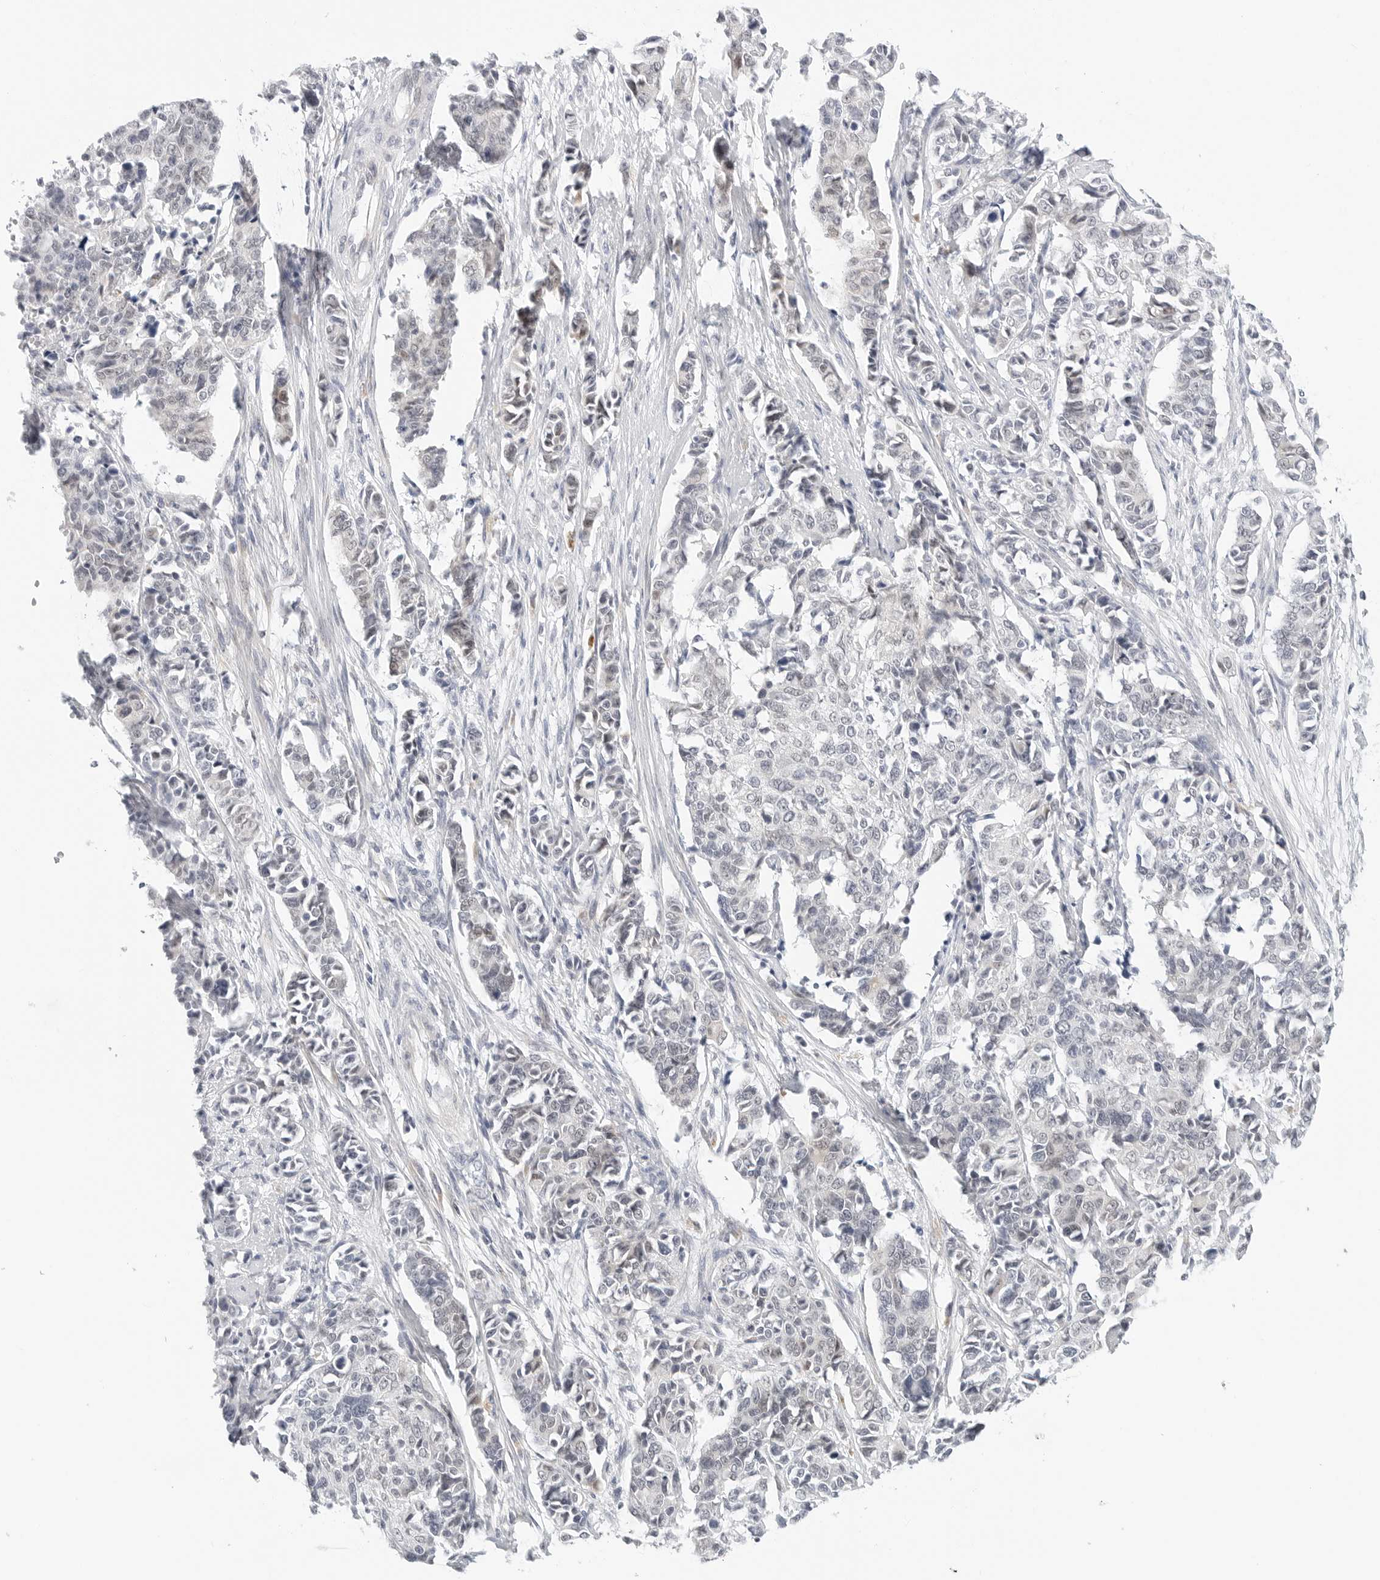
{"staining": {"intensity": "negative", "quantity": "none", "location": "none"}, "tissue": "cervical cancer", "cell_type": "Tumor cells", "image_type": "cancer", "snomed": [{"axis": "morphology", "description": "Normal tissue, NOS"}, {"axis": "morphology", "description": "Squamous cell carcinoma, NOS"}, {"axis": "topography", "description": "Cervix"}], "caption": "The immunohistochemistry histopathology image has no significant positivity in tumor cells of cervical cancer (squamous cell carcinoma) tissue.", "gene": "TSEN2", "patient": {"sex": "female", "age": 35}}